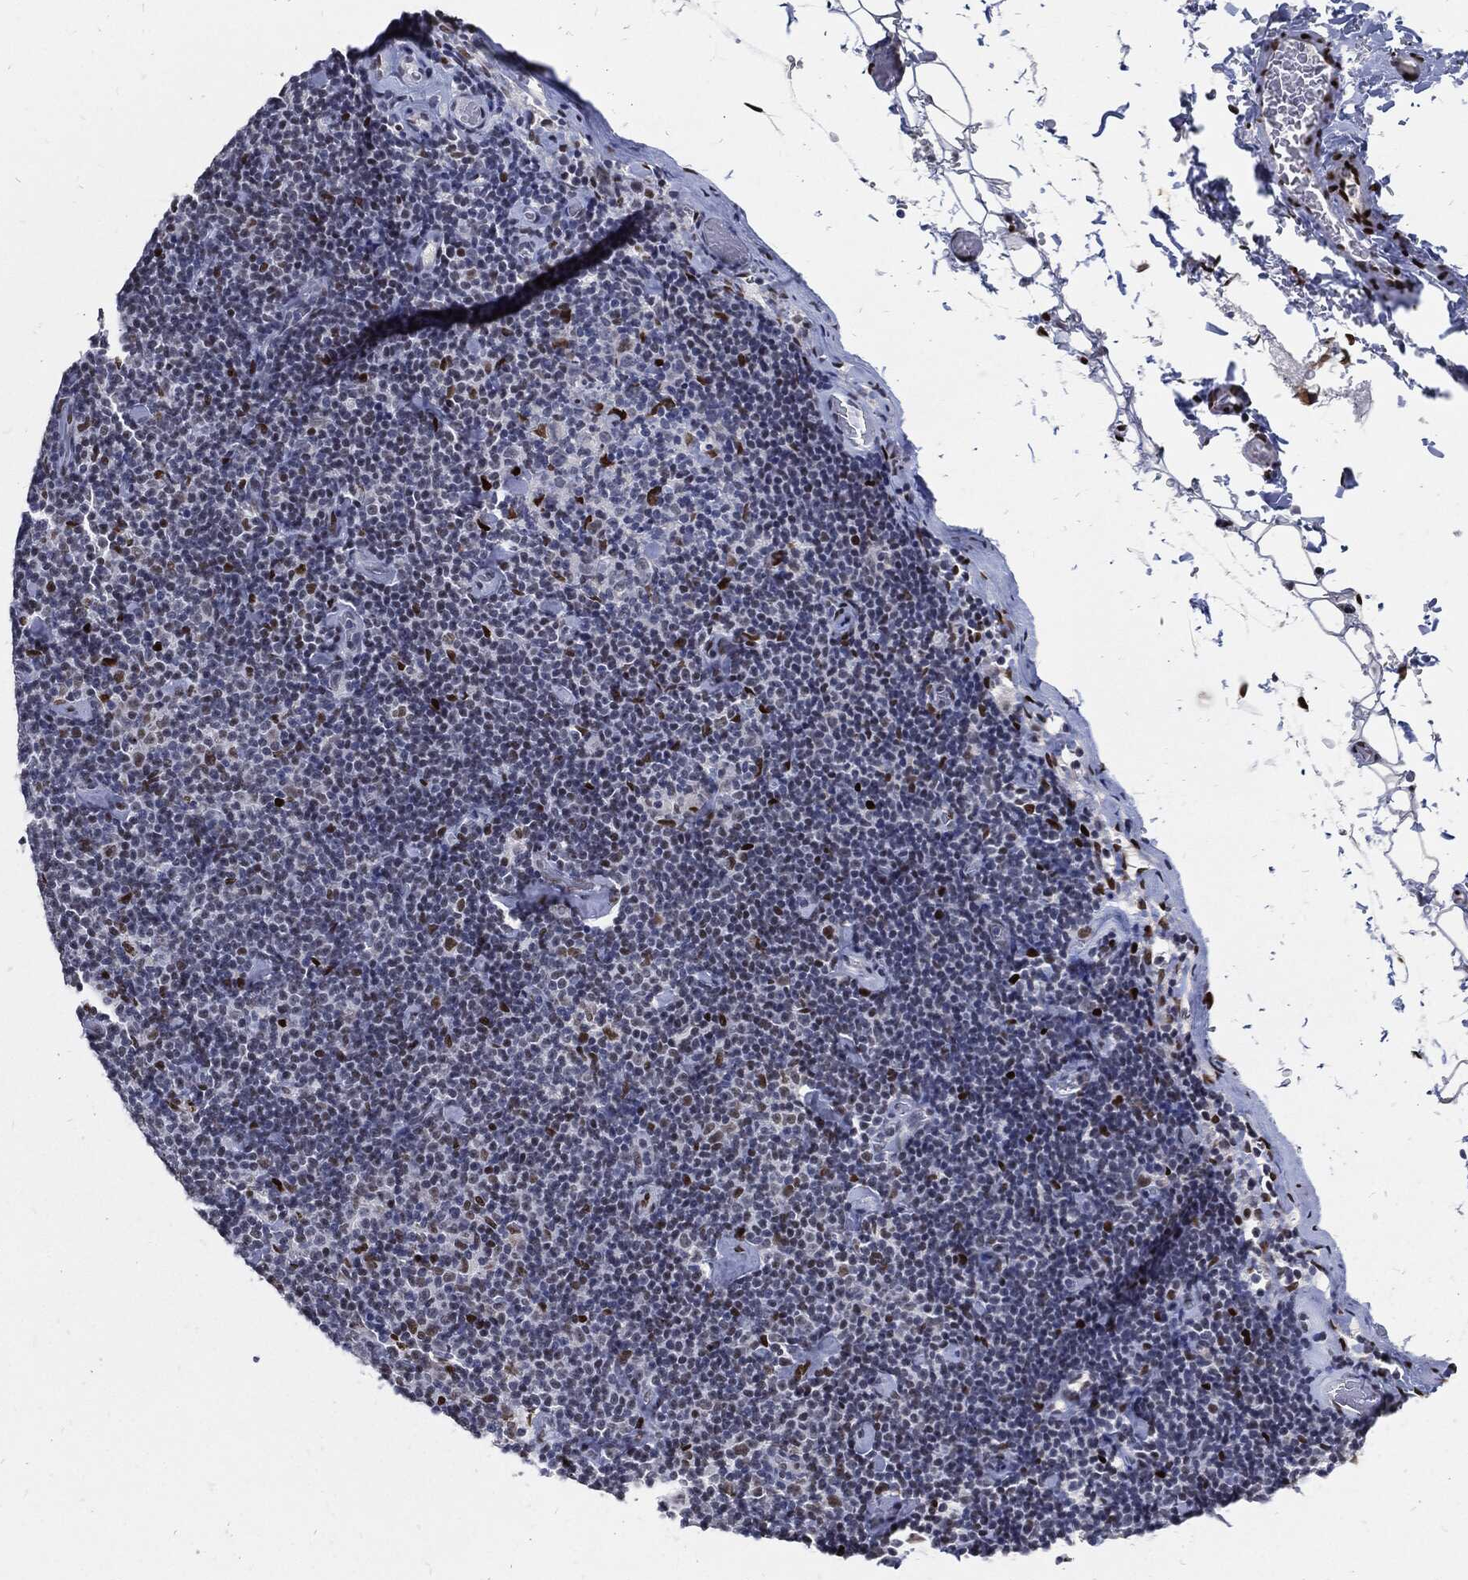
{"staining": {"intensity": "moderate", "quantity": "<25%", "location": "nuclear"}, "tissue": "lymphoma", "cell_type": "Tumor cells", "image_type": "cancer", "snomed": [{"axis": "morphology", "description": "Malignant lymphoma, non-Hodgkin's type, Low grade"}, {"axis": "topography", "description": "Lymph node"}], "caption": "Tumor cells show low levels of moderate nuclear staining in about <25% of cells in human lymphoma.", "gene": "JUN", "patient": {"sex": "male", "age": 81}}